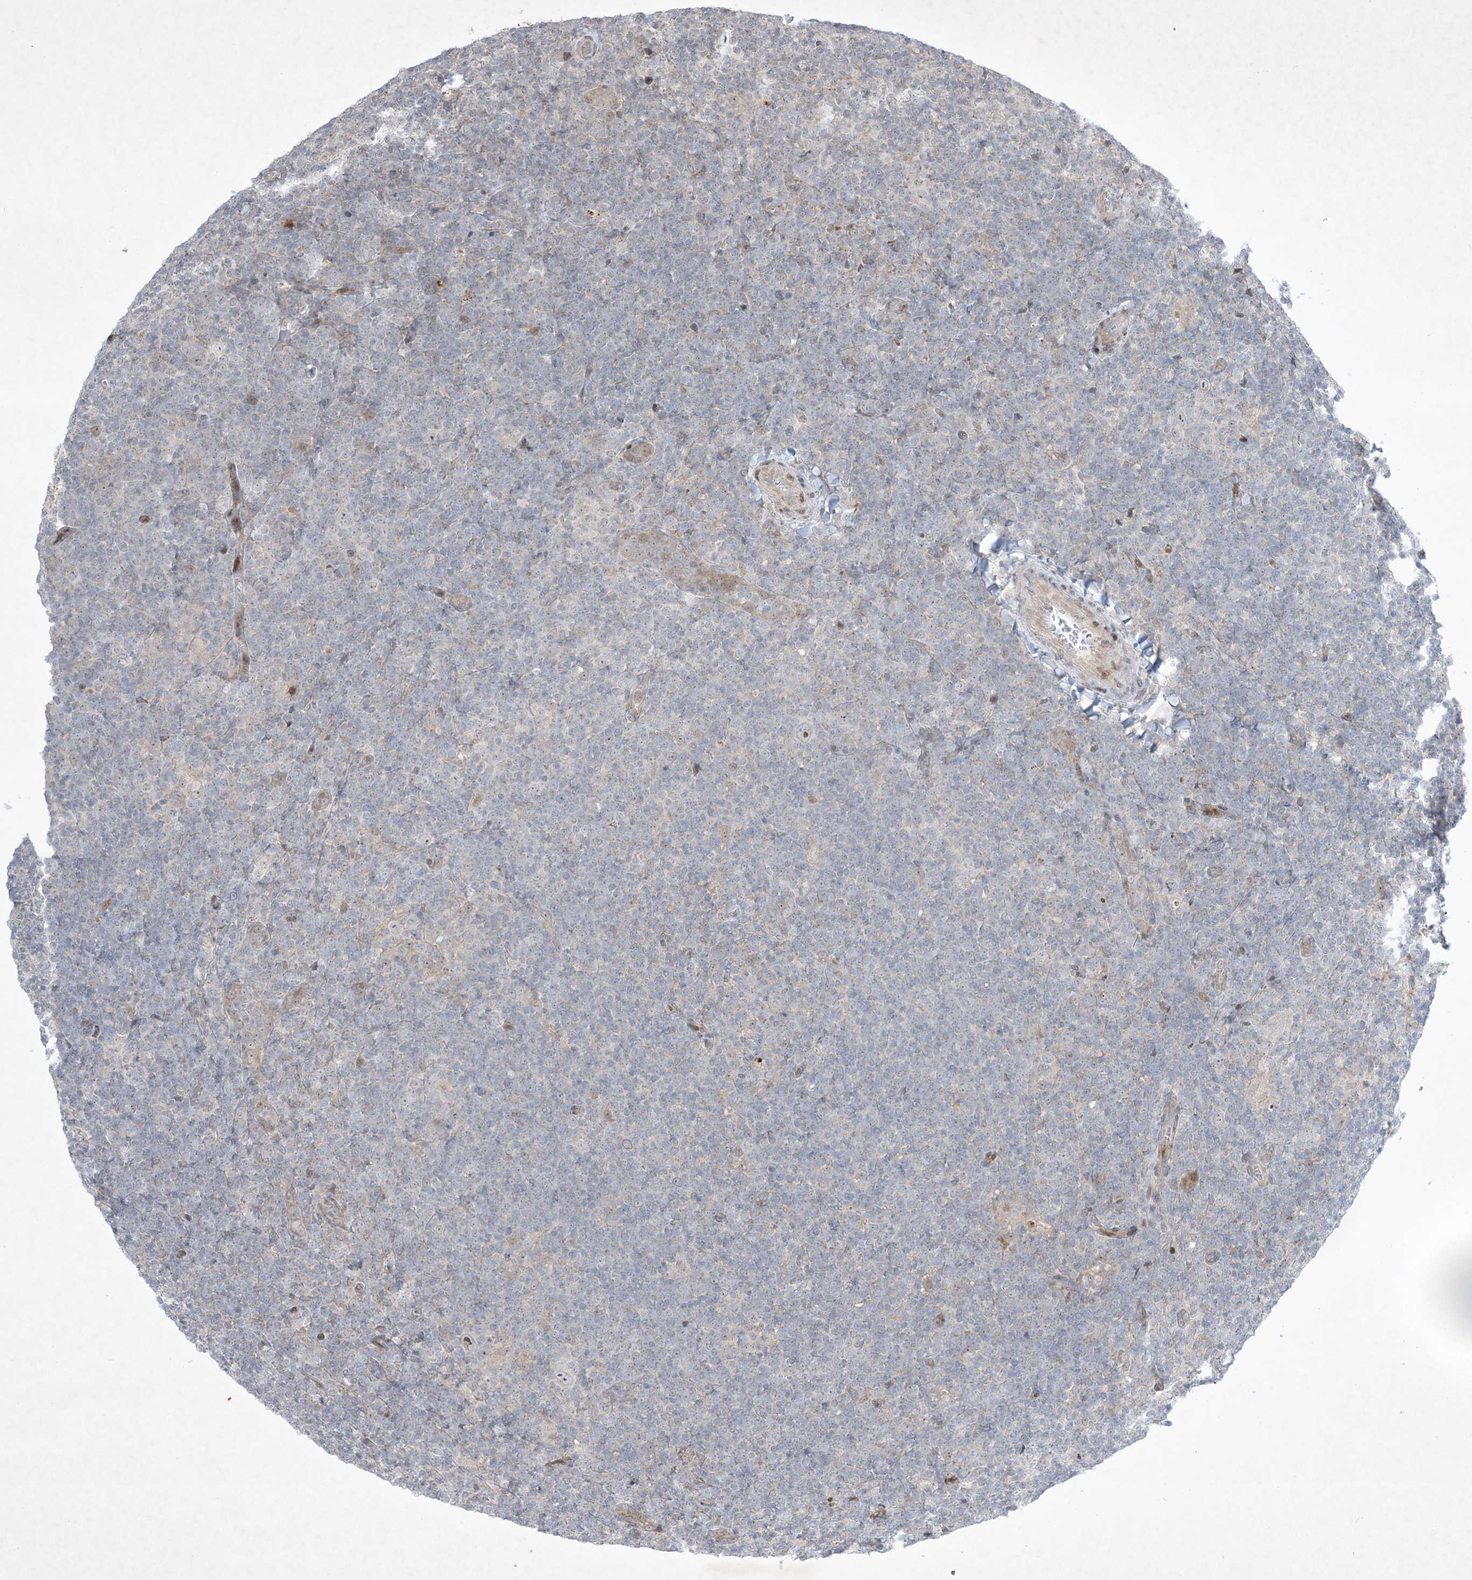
{"staining": {"intensity": "moderate", "quantity": "<25%", "location": "nuclear"}, "tissue": "lymphoma", "cell_type": "Tumor cells", "image_type": "cancer", "snomed": [{"axis": "morphology", "description": "Hodgkin's disease, NOS"}, {"axis": "topography", "description": "Lymph node"}], "caption": "Human lymphoma stained with a brown dye shows moderate nuclear positive staining in approximately <25% of tumor cells.", "gene": "SOGA3", "patient": {"sex": "female", "age": 57}}